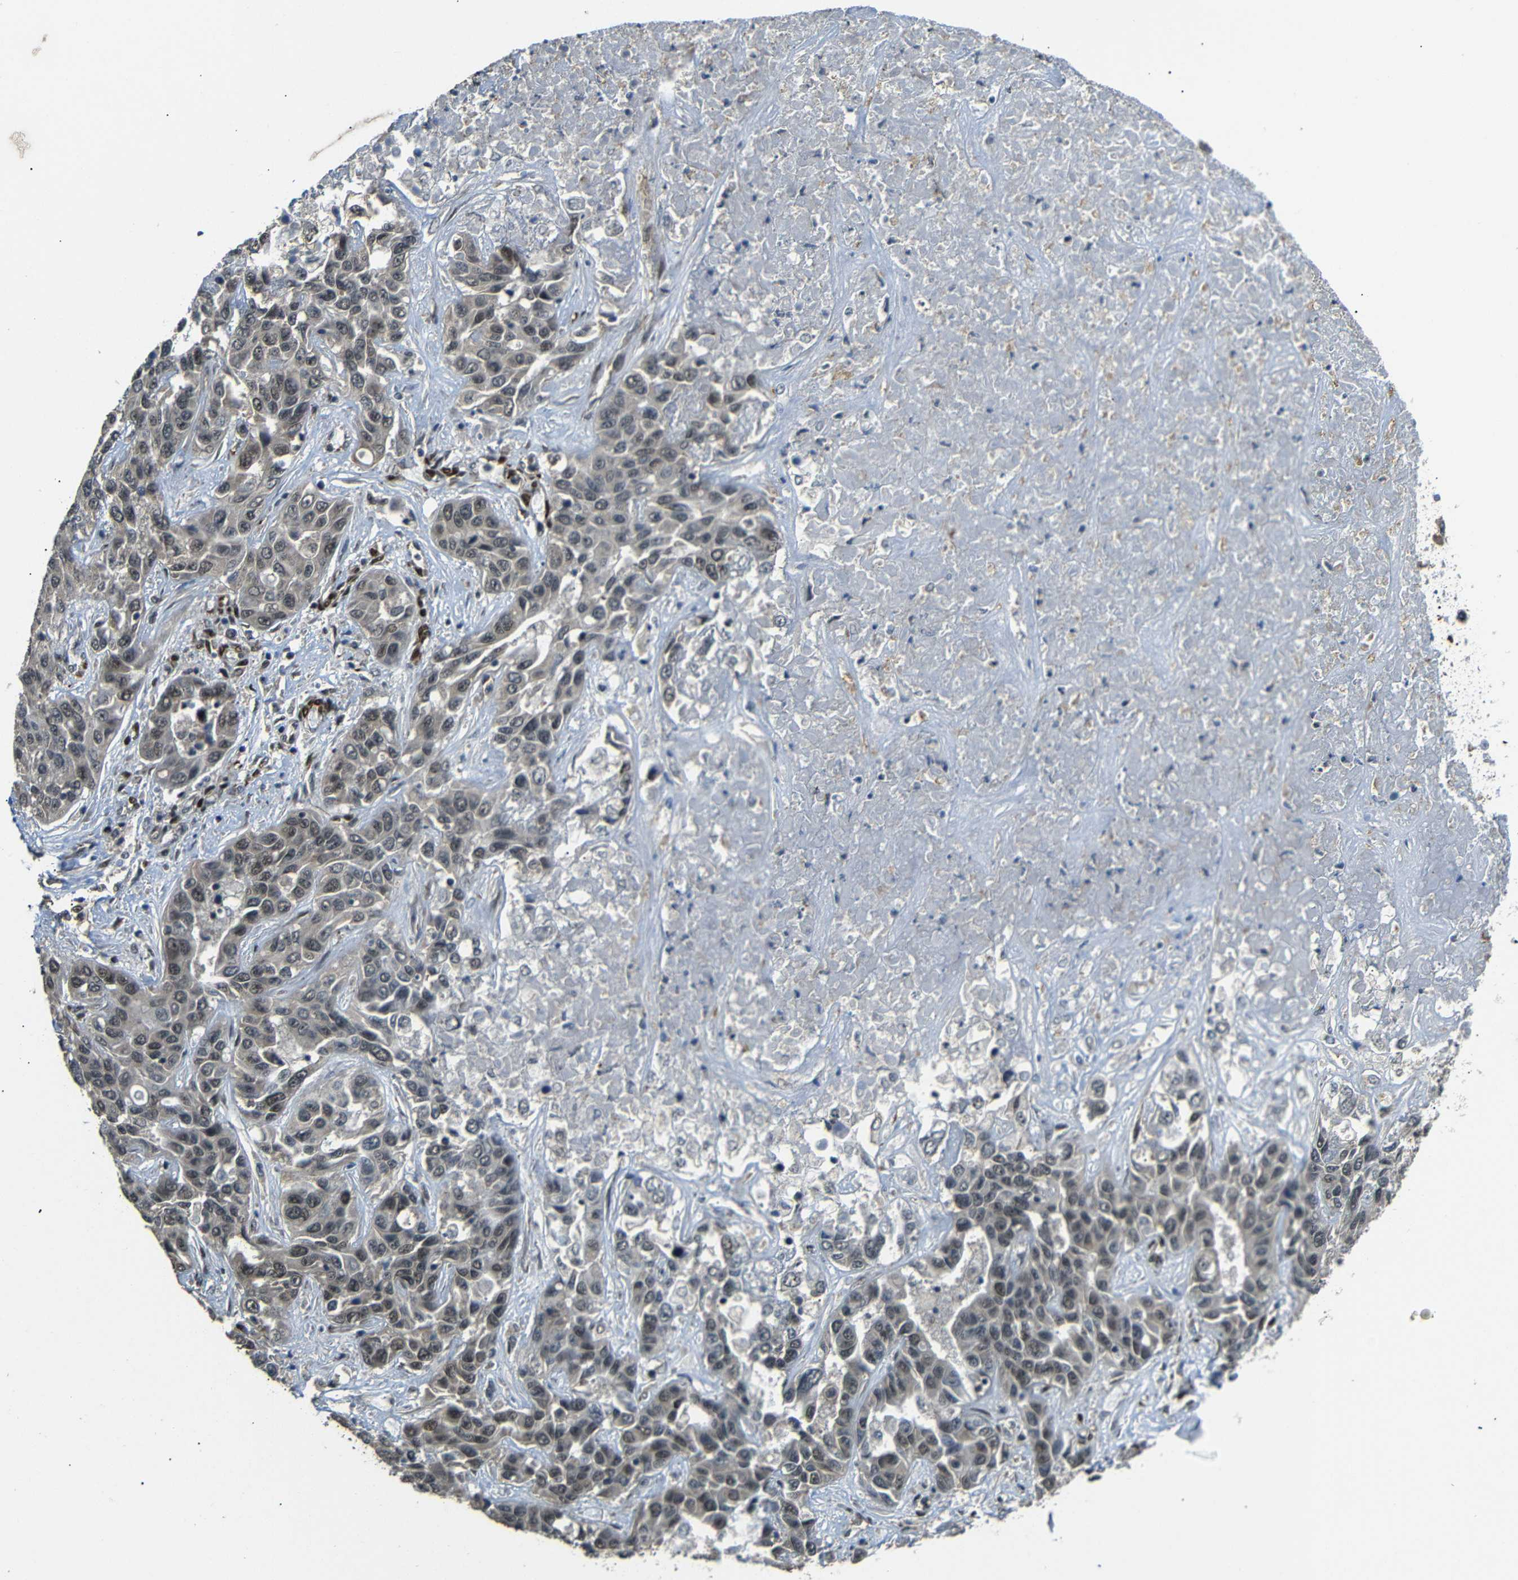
{"staining": {"intensity": "weak", "quantity": ">75%", "location": "cytoplasmic/membranous,nuclear"}, "tissue": "liver cancer", "cell_type": "Tumor cells", "image_type": "cancer", "snomed": [{"axis": "morphology", "description": "Cholangiocarcinoma"}, {"axis": "topography", "description": "Liver"}], "caption": "Brown immunohistochemical staining in human liver cancer (cholangiocarcinoma) displays weak cytoplasmic/membranous and nuclear staining in approximately >75% of tumor cells. (Stains: DAB in brown, nuclei in blue, Microscopy: brightfield microscopy at high magnification).", "gene": "TBX2", "patient": {"sex": "female", "age": 52}}